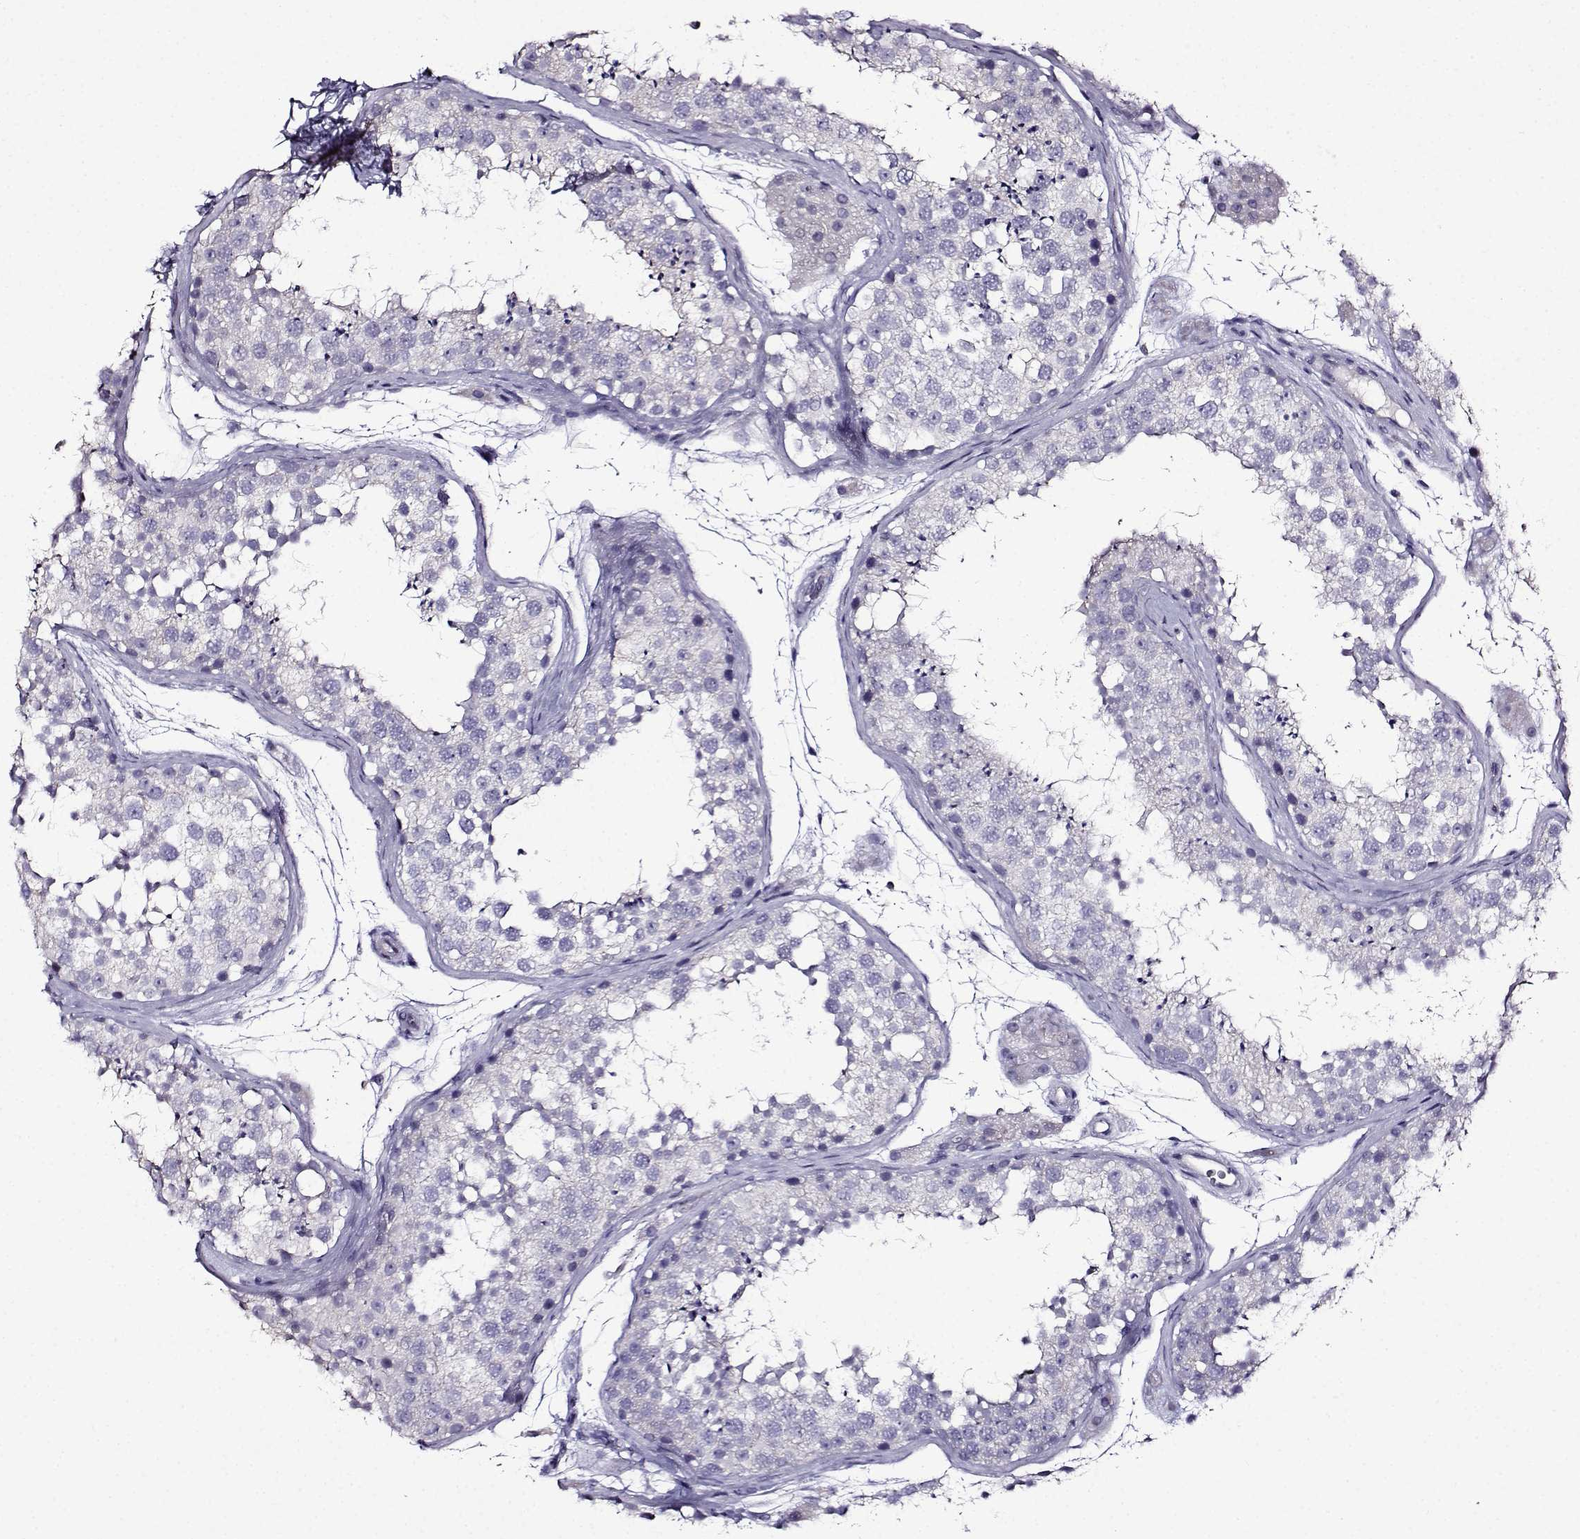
{"staining": {"intensity": "negative", "quantity": "none", "location": "none"}, "tissue": "testis", "cell_type": "Cells in seminiferous ducts", "image_type": "normal", "snomed": [{"axis": "morphology", "description": "Normal tissue, NOS"}, {"axis": "topography", "description": "Testis"}], "caption": "A high-resolution image shows IHC staining of unremarkable testis, which shows no significant positivity in cells in seminiferous ducts.", "gene": "TMEM266", "patient": {"sex": "male", "age": 41}}